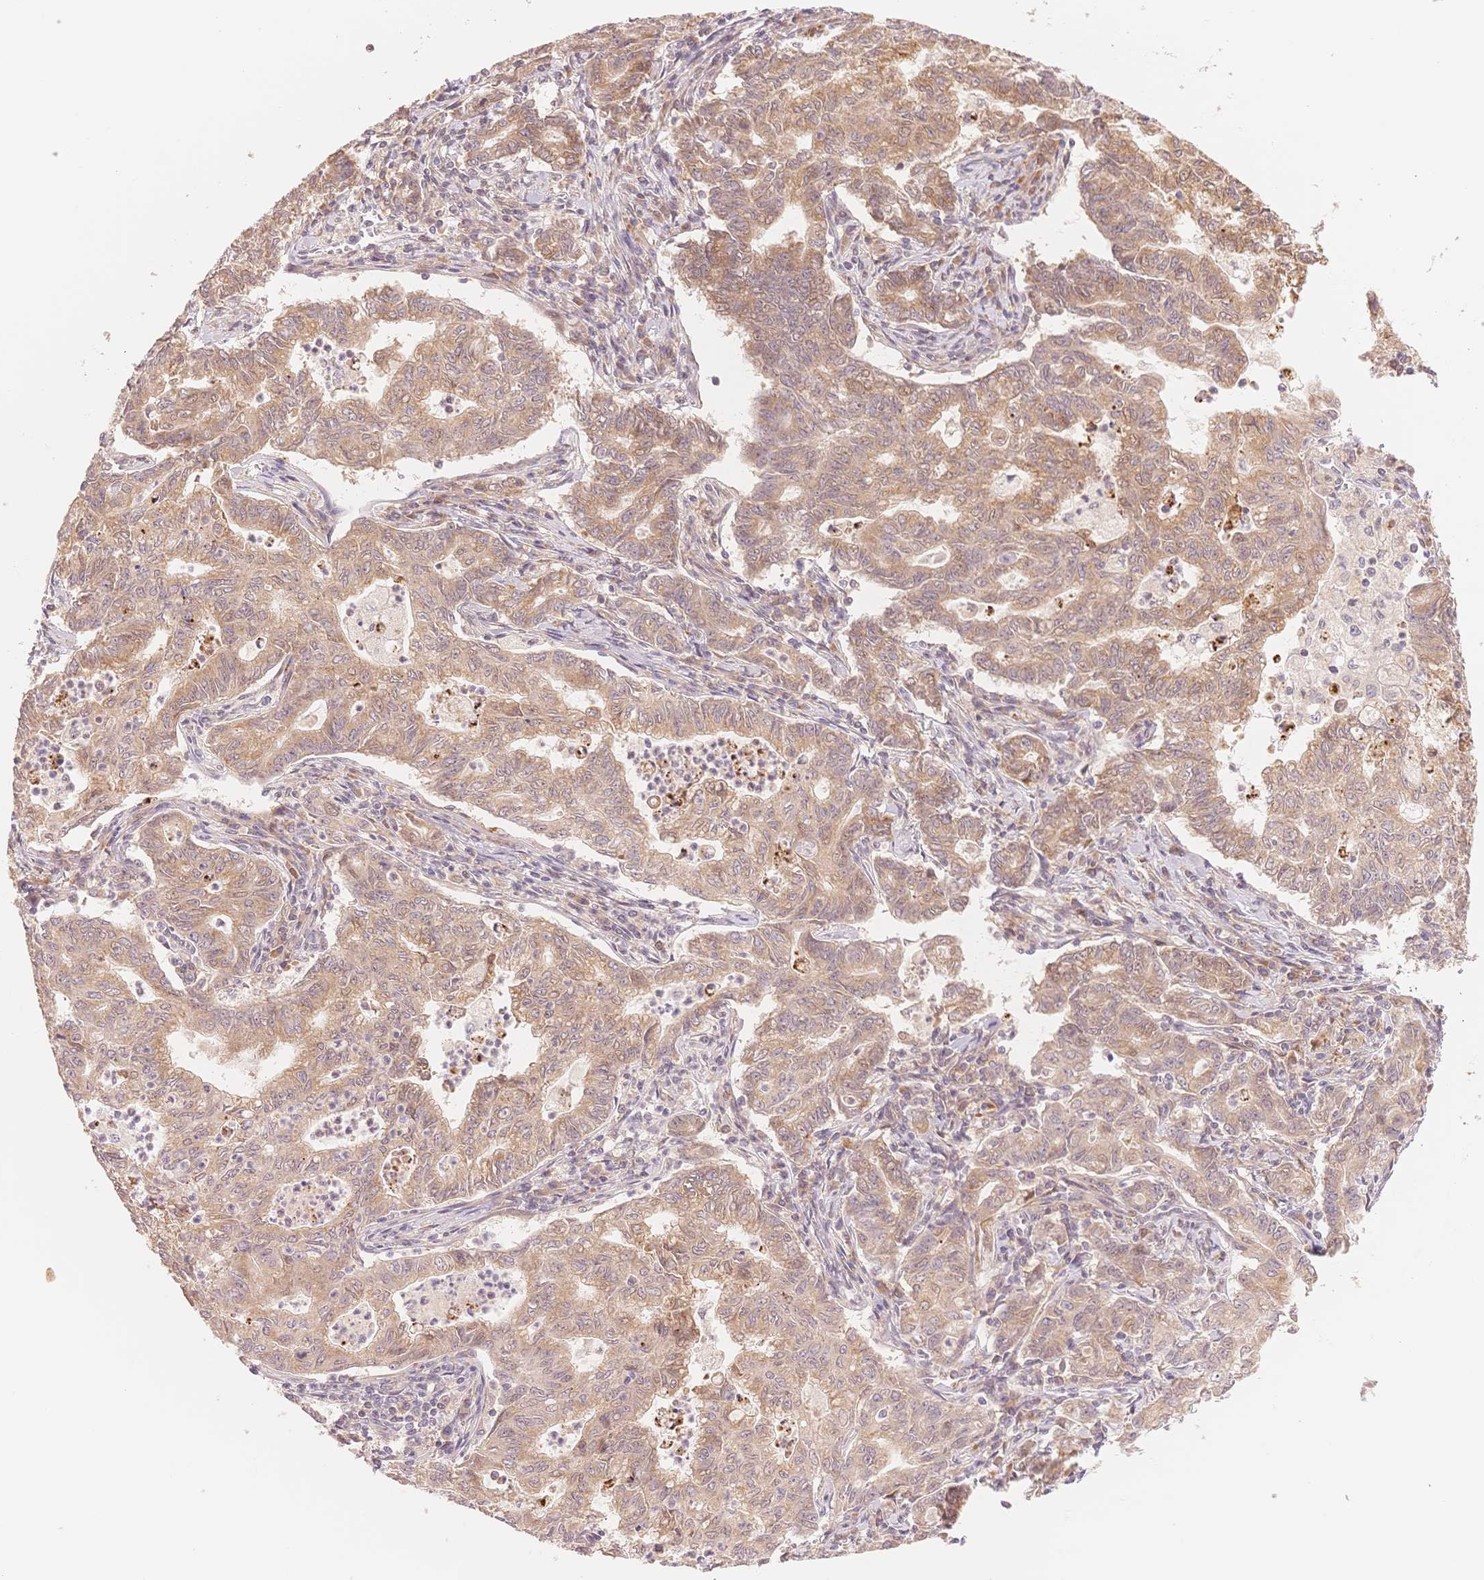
{"staining": {"intensity": "weak", "quantity": ">75%", "location": "cytoplasmic/membranous"}, "tissue": "stomach cancer", "cell_type": "Tumor cells", "image_type": "cancer", "snomed": [{"axis": "morphology", "description": "Adenocarcinoma, NOS"}, {"axis": "topography", "description": "Stomach, upper"}], "caption": "Brown immunohistochemical staining in human stomach cancer demonstrates weak cytoplasmic/membranous positivity in about >75% of tumor cells.", "gene": "STK39", "patient": {"sex": "female", "age": 79}}